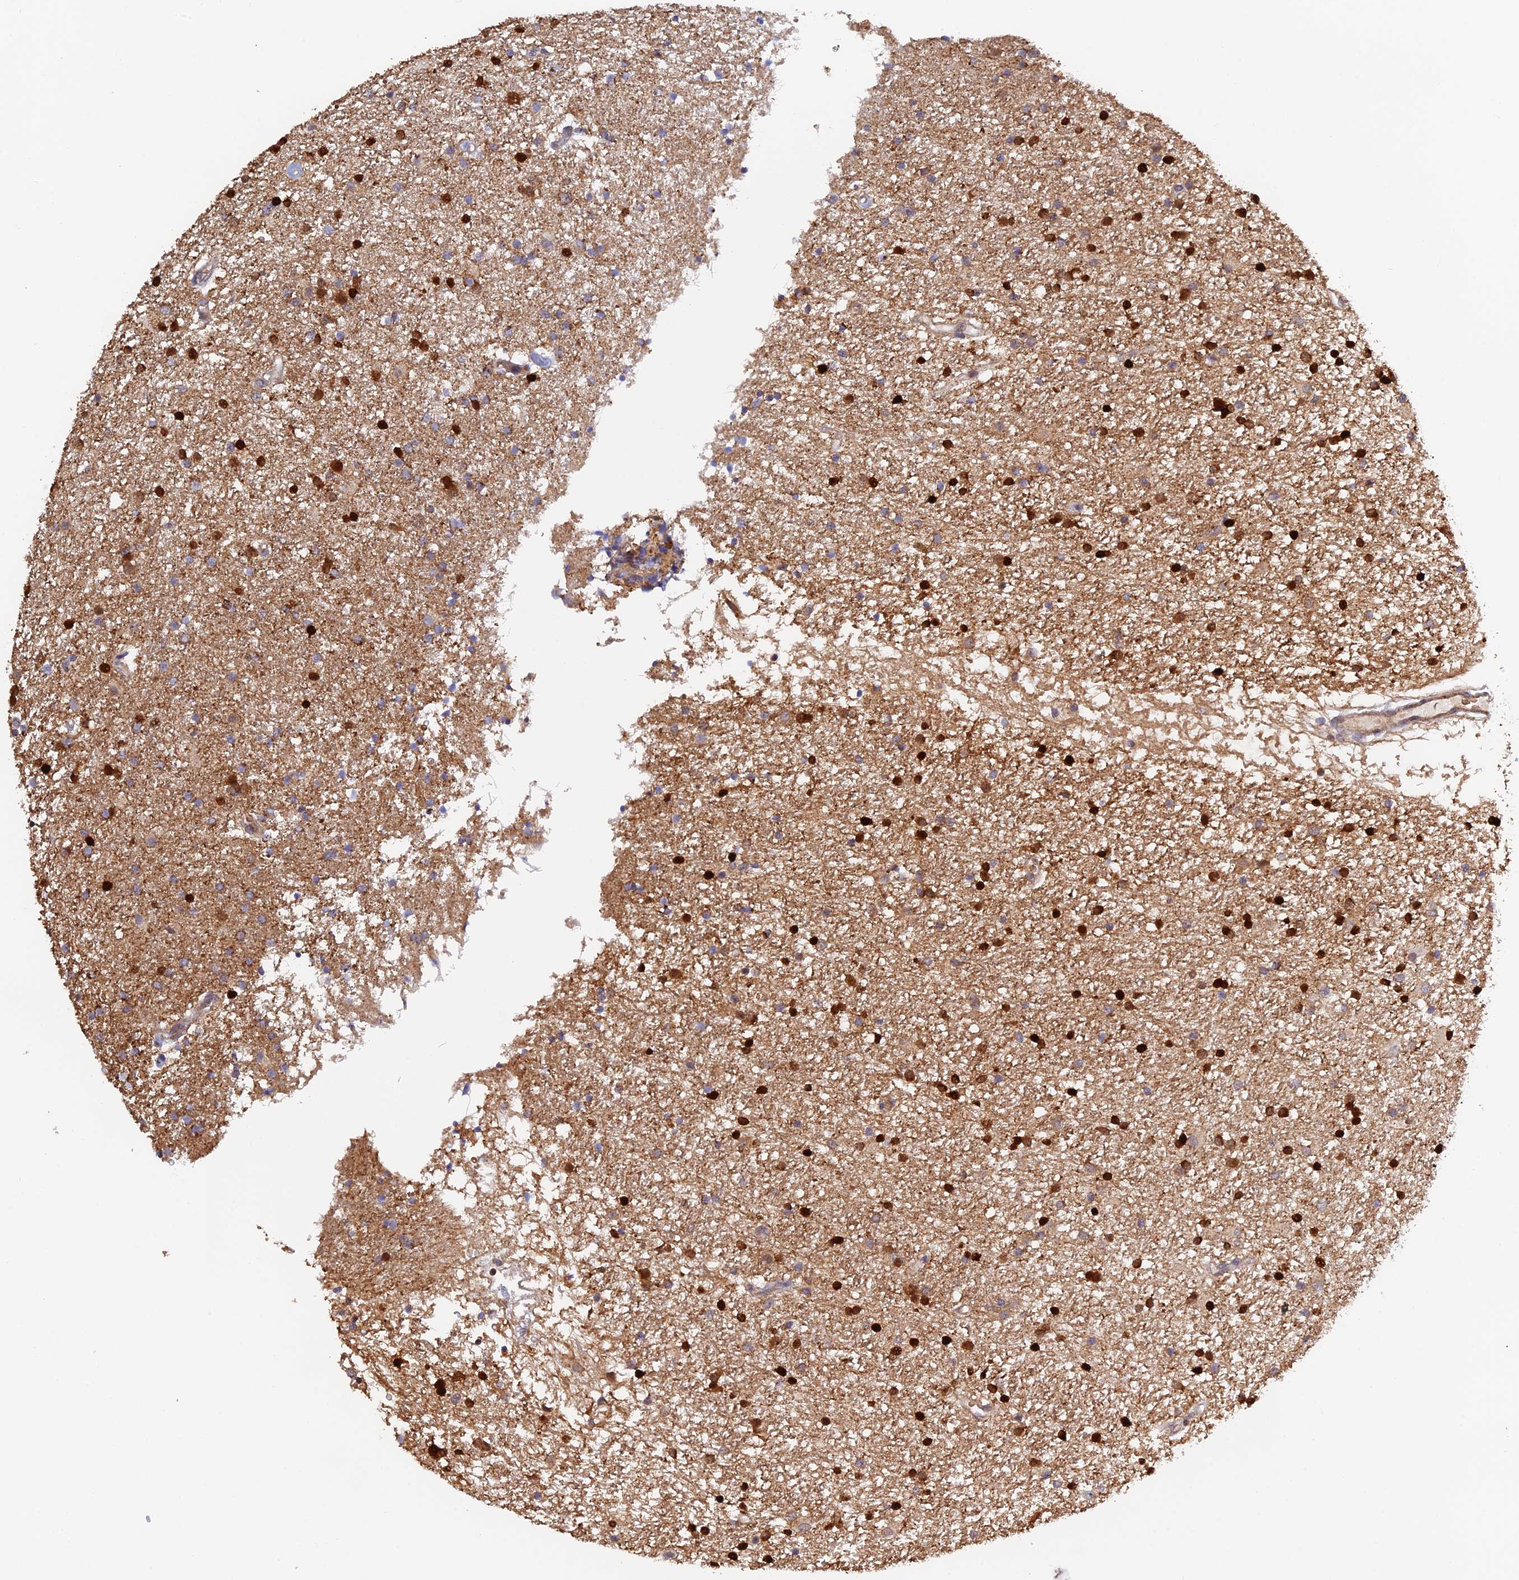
{"staining": {"intensity": "negative", "quantity": "none", "location": "none"}, "tissue": "glioma", "cell_type": "Tumor cells", "image_type": "cancer", "snomed": [{"axis": "morphology", "description": "Glioma, malignant, High grade"}, {"axis": "topography", "description": "Brain"}], "caption": "DAB (3,3'-diaminobenzidine) immunohistochemical staining of human high-grade glioma (malignant) exhibits no significant expression in tumor cells. (DAB (3,3'-diaminobenzidine) IHC with hematoxylin counter stain).", "gene": "CWH43", "patient": {"sex": "male", "age": 77}}